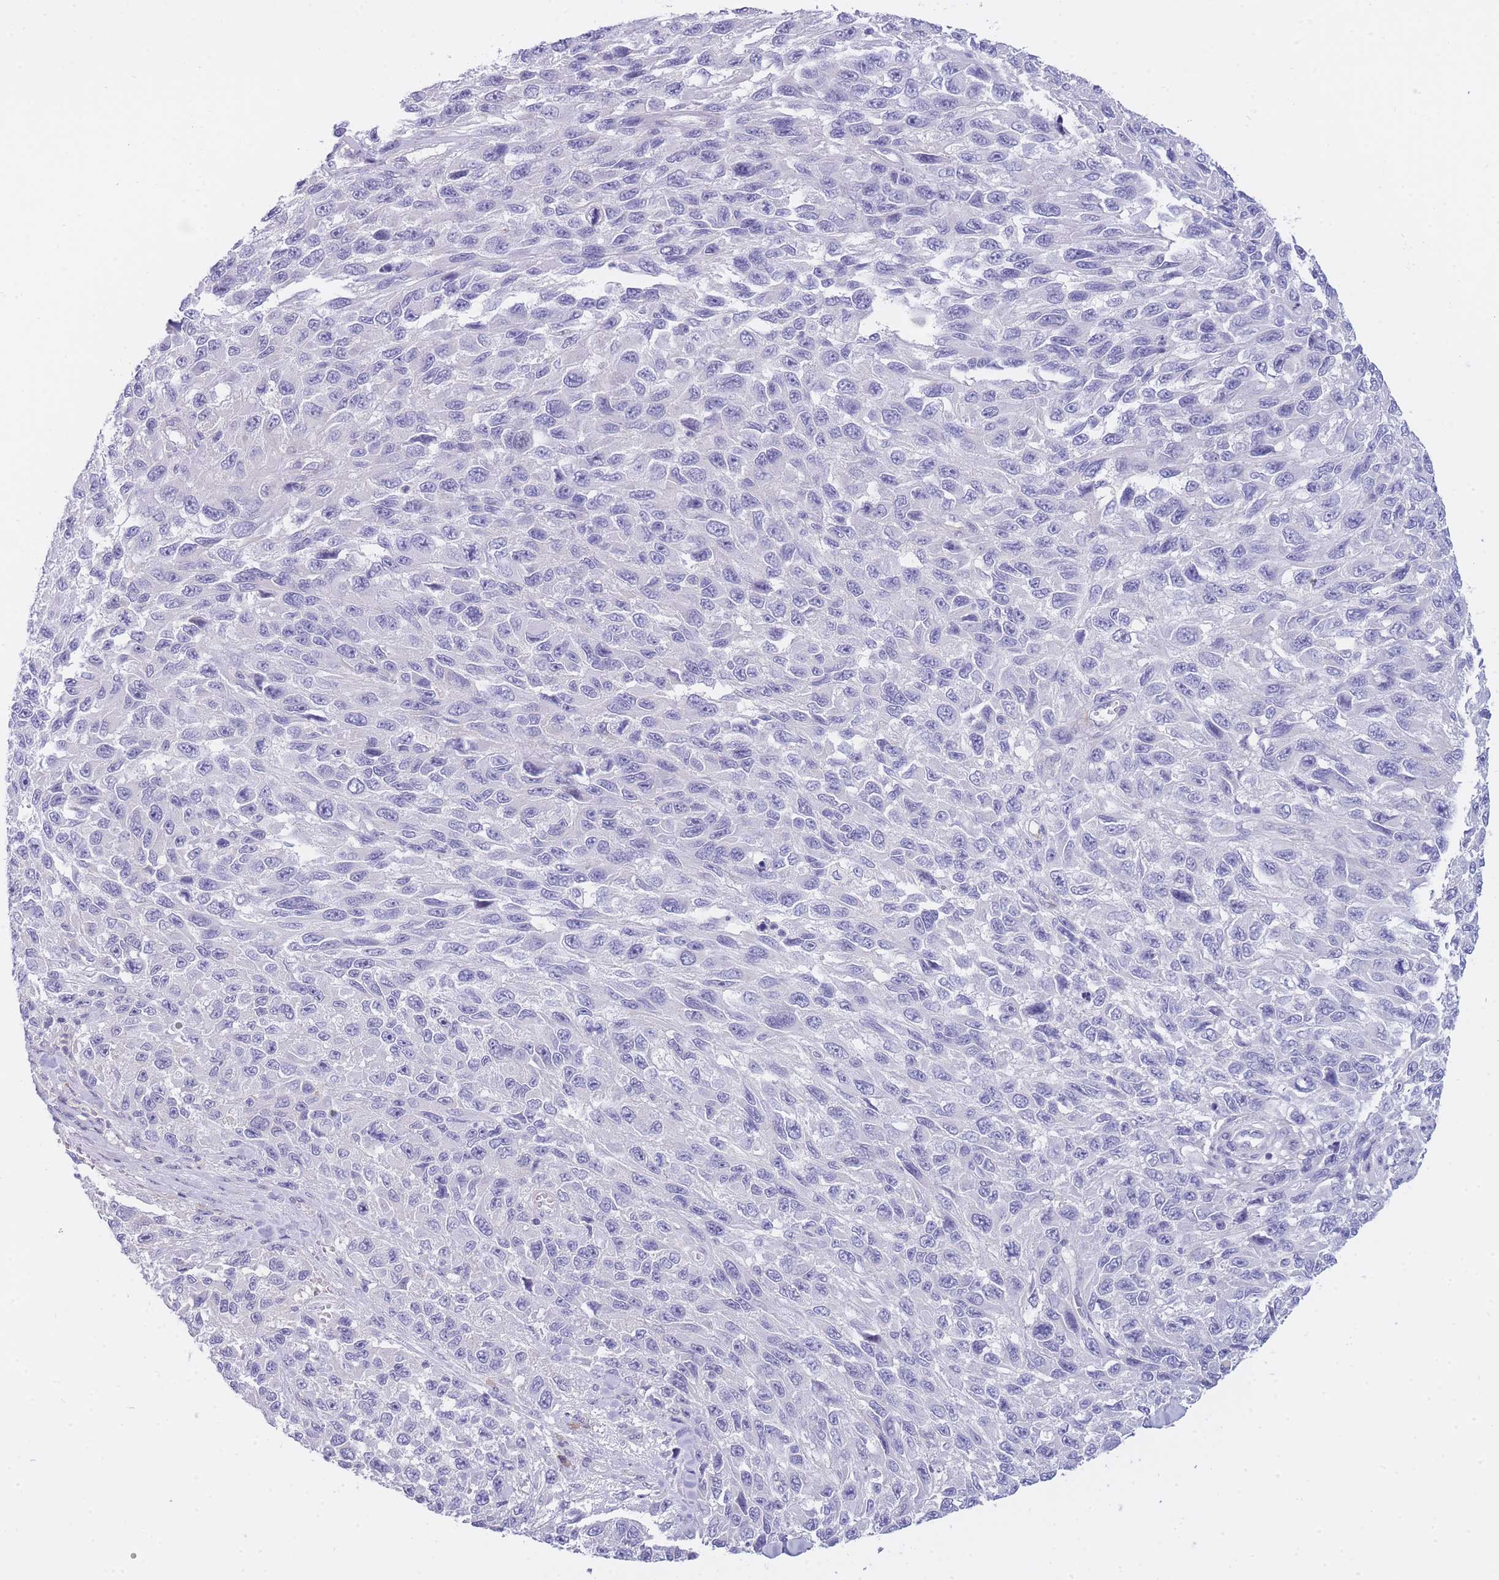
{"staining": {"intensity": "negative", "quantity": "none", "location": "none"}, "tissue": "melanoma", "cell_type": "Tumor cells", "image_type": "cancer", "snomed": [{"axis": "morphology", "description": "Malignant melanoma, NOS"}, {"axis": "topography", "description": "Skin"}], "caption": "Tumor cells are negative for brown protein staining in malignant melanoma.", "gene": "PRR23B", "patient": {"sex": "female", "age": 96}}